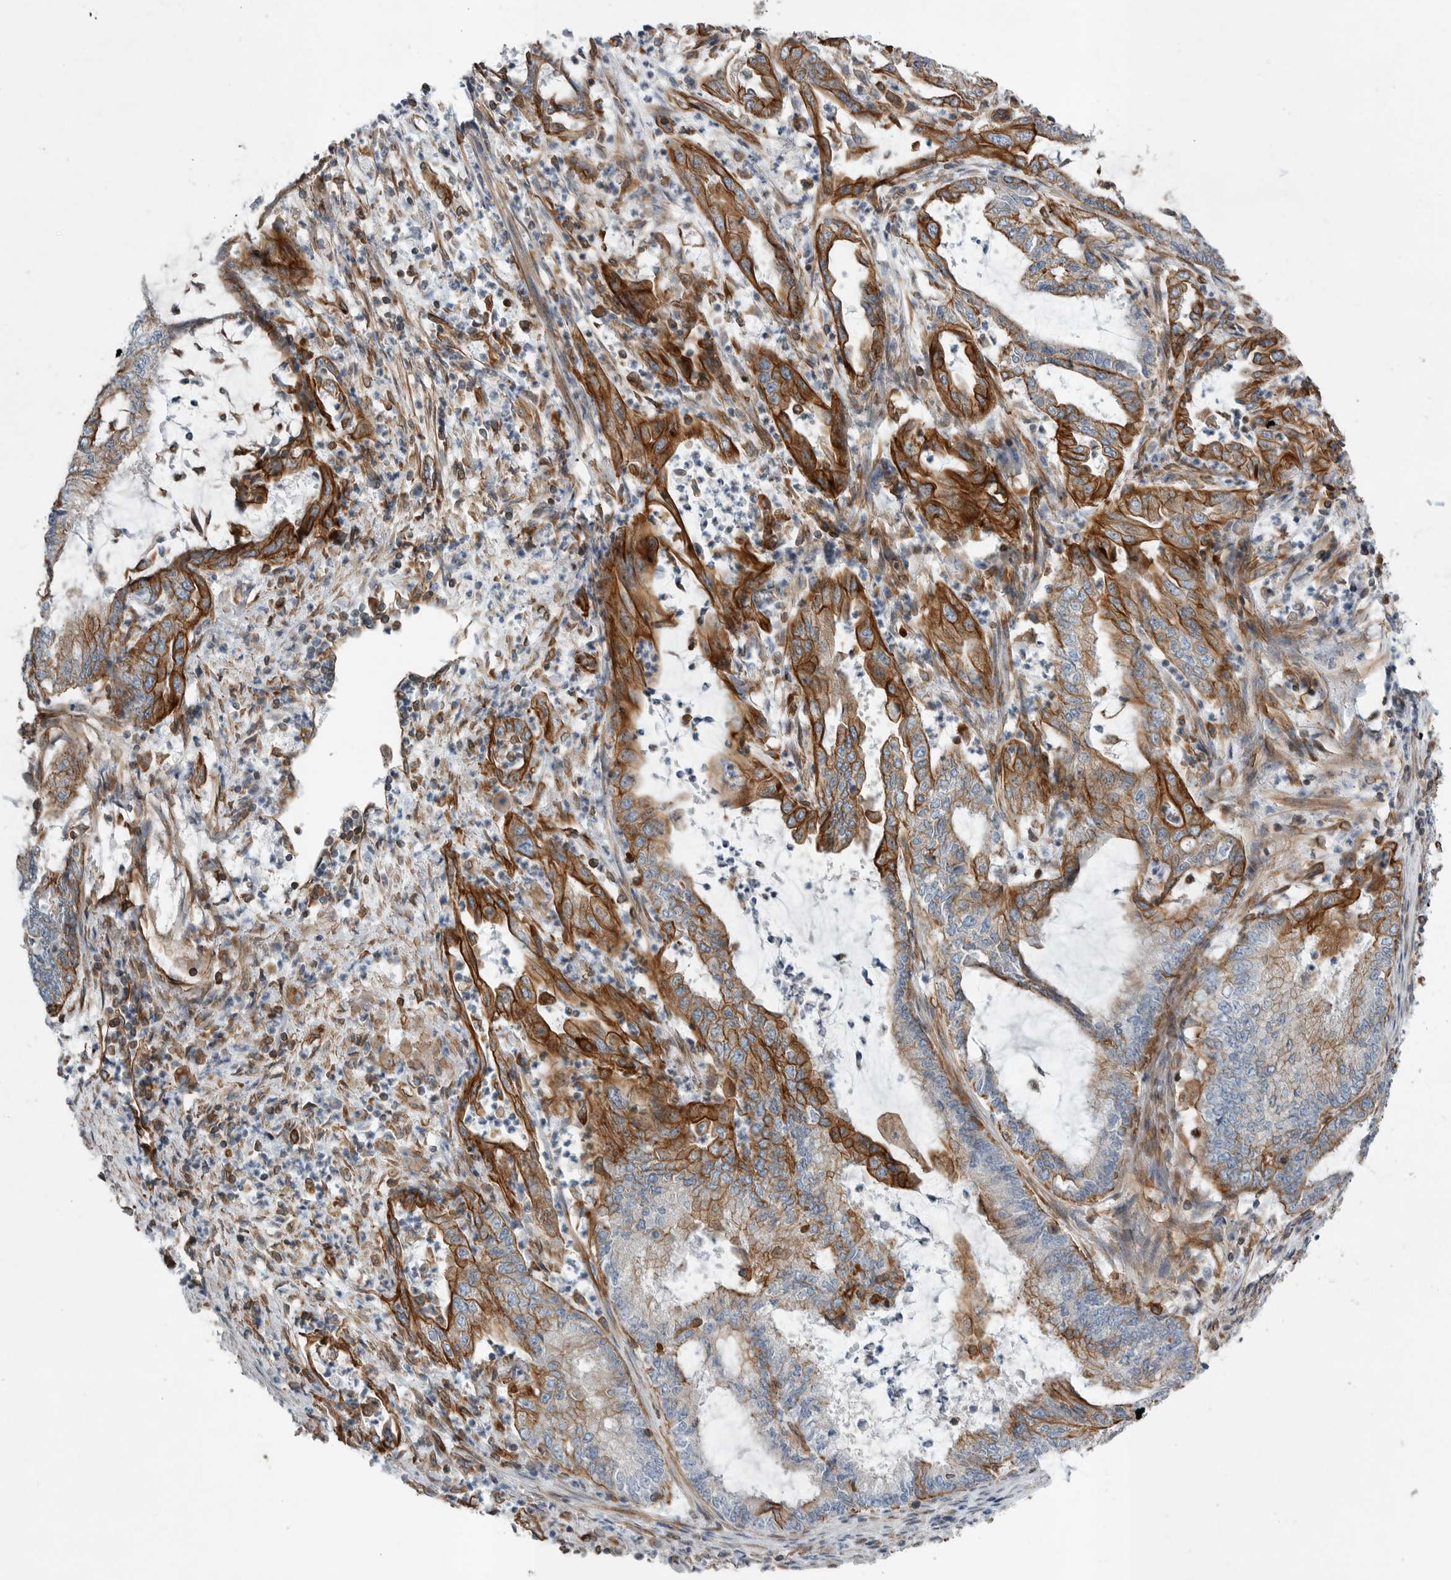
{"staining": {"intensity": "moderate", "quantity": "25%-75%", "location": "cytoplasmic/membranous"}, "tissue": "endometrial cancer", "cell_type": "Tumor cells", "image_type": "cancer", "snomed": [{"axis": "morphology", "description": "Adenocarcinoma, NOS"}, {"axis": "topography", "description": "Endometrium"}], "caption": "A brown stain highlights moderate cytoplasmic/membranous positivity of a protein in adenocarcinoma (endometrial) tumor cells.", "gene": "PLEC", "patient": {"sex": "female", "age": 51}}